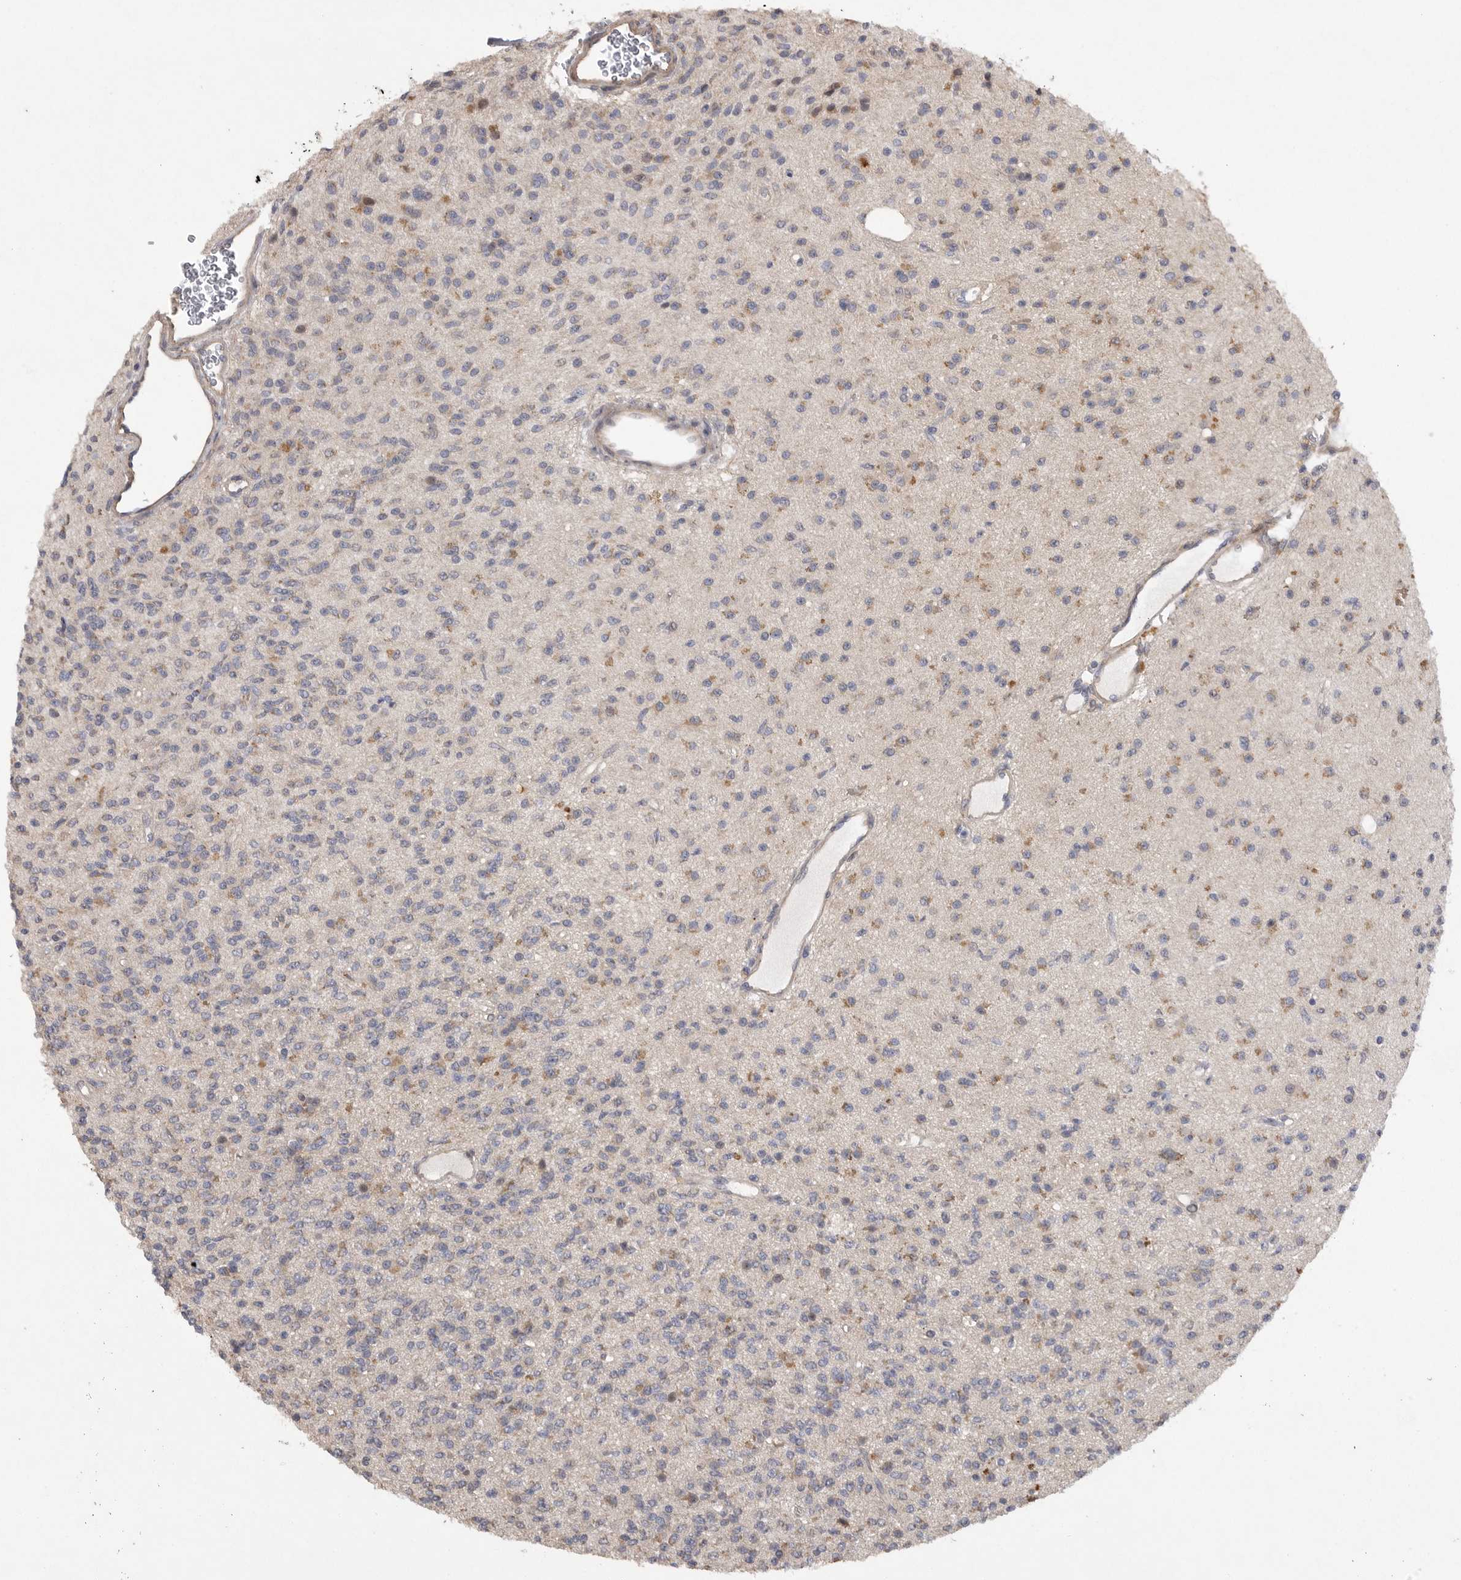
{"staining": {"intensity": "weak", "quantity": "<25%", "location": "cytoplasmic/membranous"}, "tissue": "glioma", "cell_type": "Tumor cells", "image_type": "cancer", "snomed": [{"axis": "morphology", "description": "Glioma, malignant, High grade"}, {"axis": "topography", "description": "Brain"}], "caption": "Histopathology image shows no protein positivity in tumor cells of glioma tissue.", "gene": "EDEM3", "patient": {"sex": "male", "age": 34}}